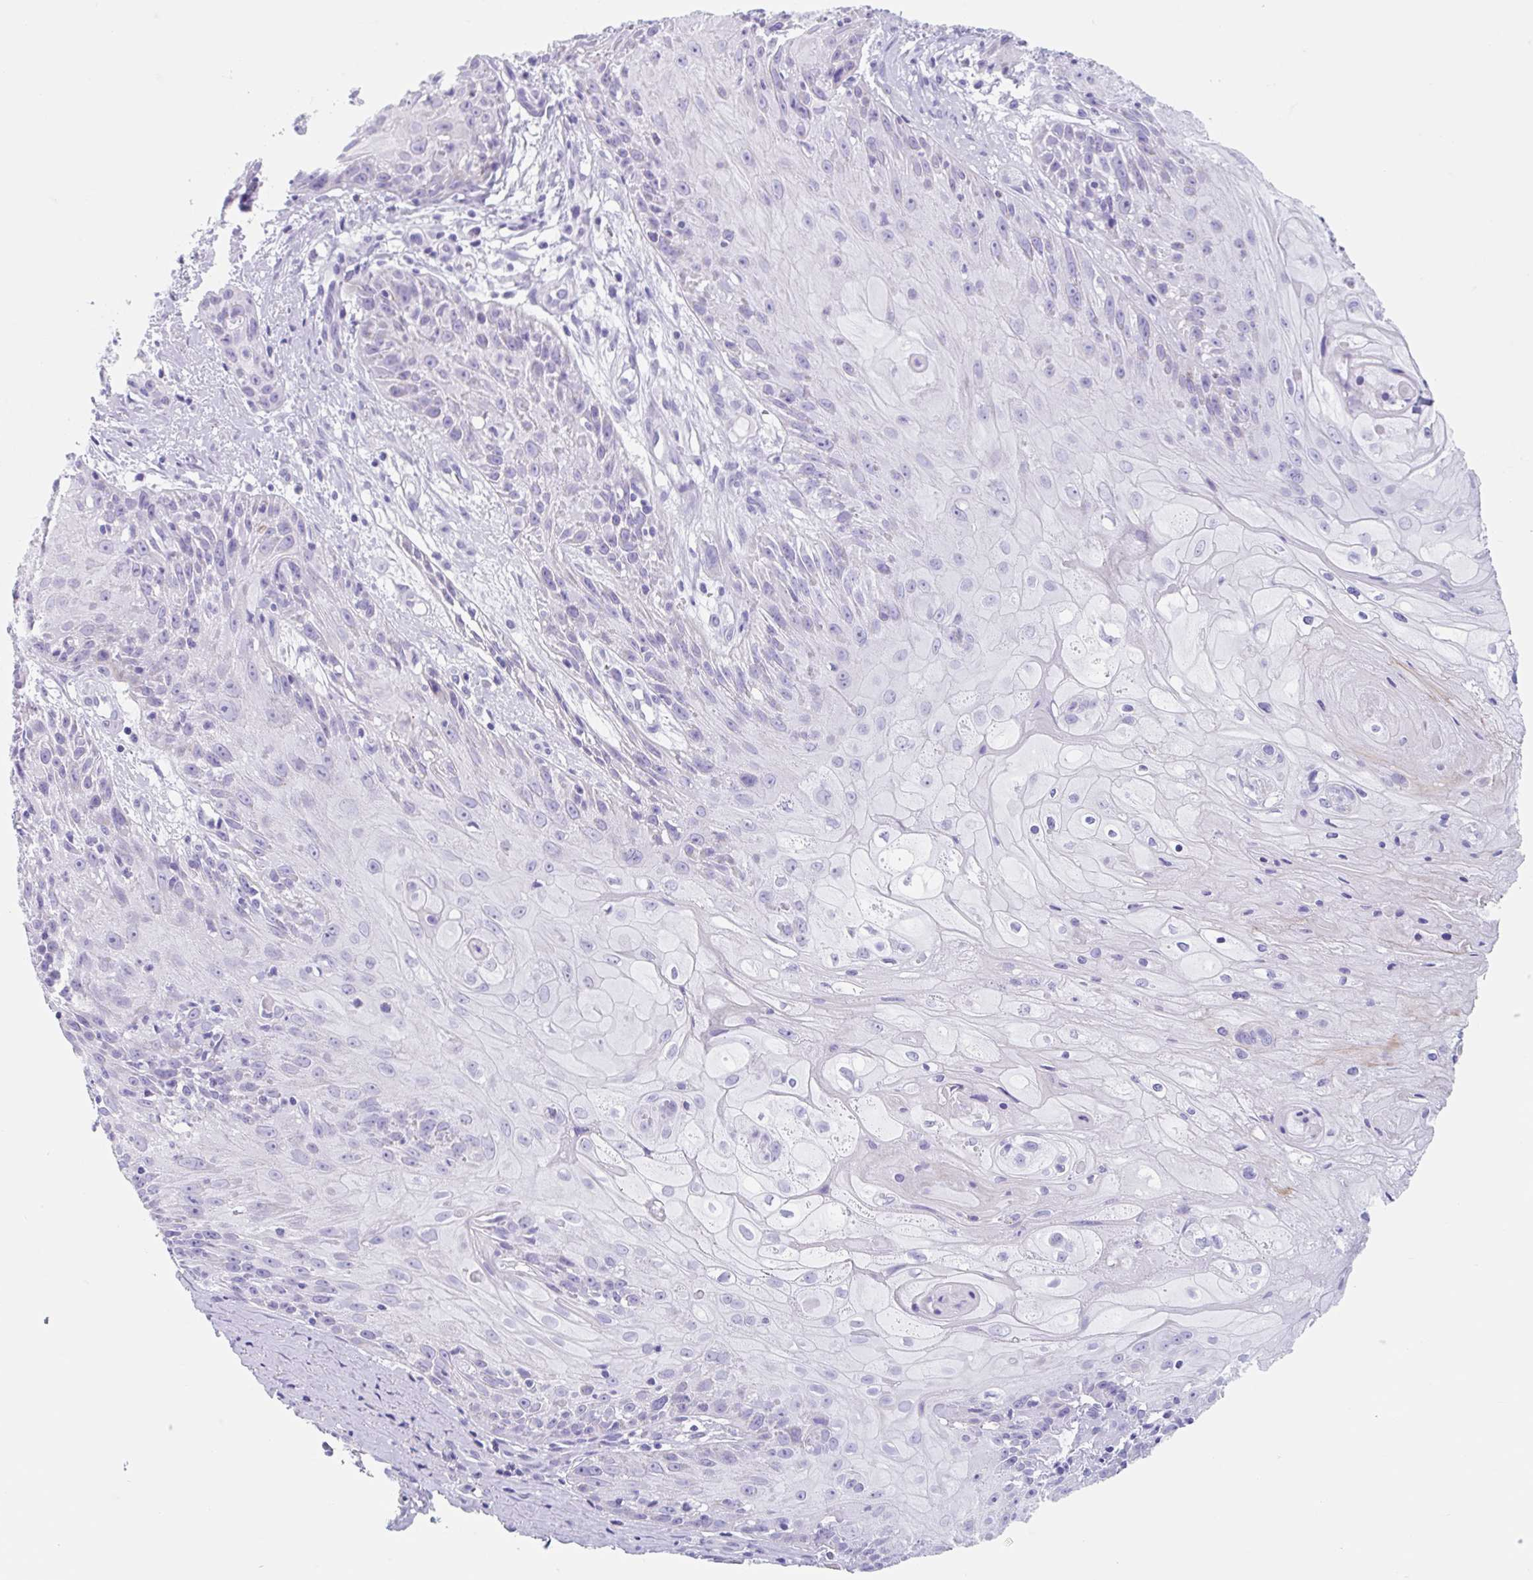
{"staining": {"intensity": "negative", "quantity": "none", "location": "none"}, "tissue": "skin cancer", "cell_type": "Tumor cells", "image_type": "cancer", "snomed": [{"axis": "morphology", "description": "Squamous cell carcinoma, NOS"}, {"axis": "topography", "description": "Skin"}, {"axis": "topography", "description": "Vulva"}], "caption": "DAB (3,3'-diaminobenzidine) immunohistochemical staining of human skin squamous cell carcinoma reveals no significant staining in tumor cells.", "gene": "CPTP", "patient": {"sex": "female", "age": 76}}